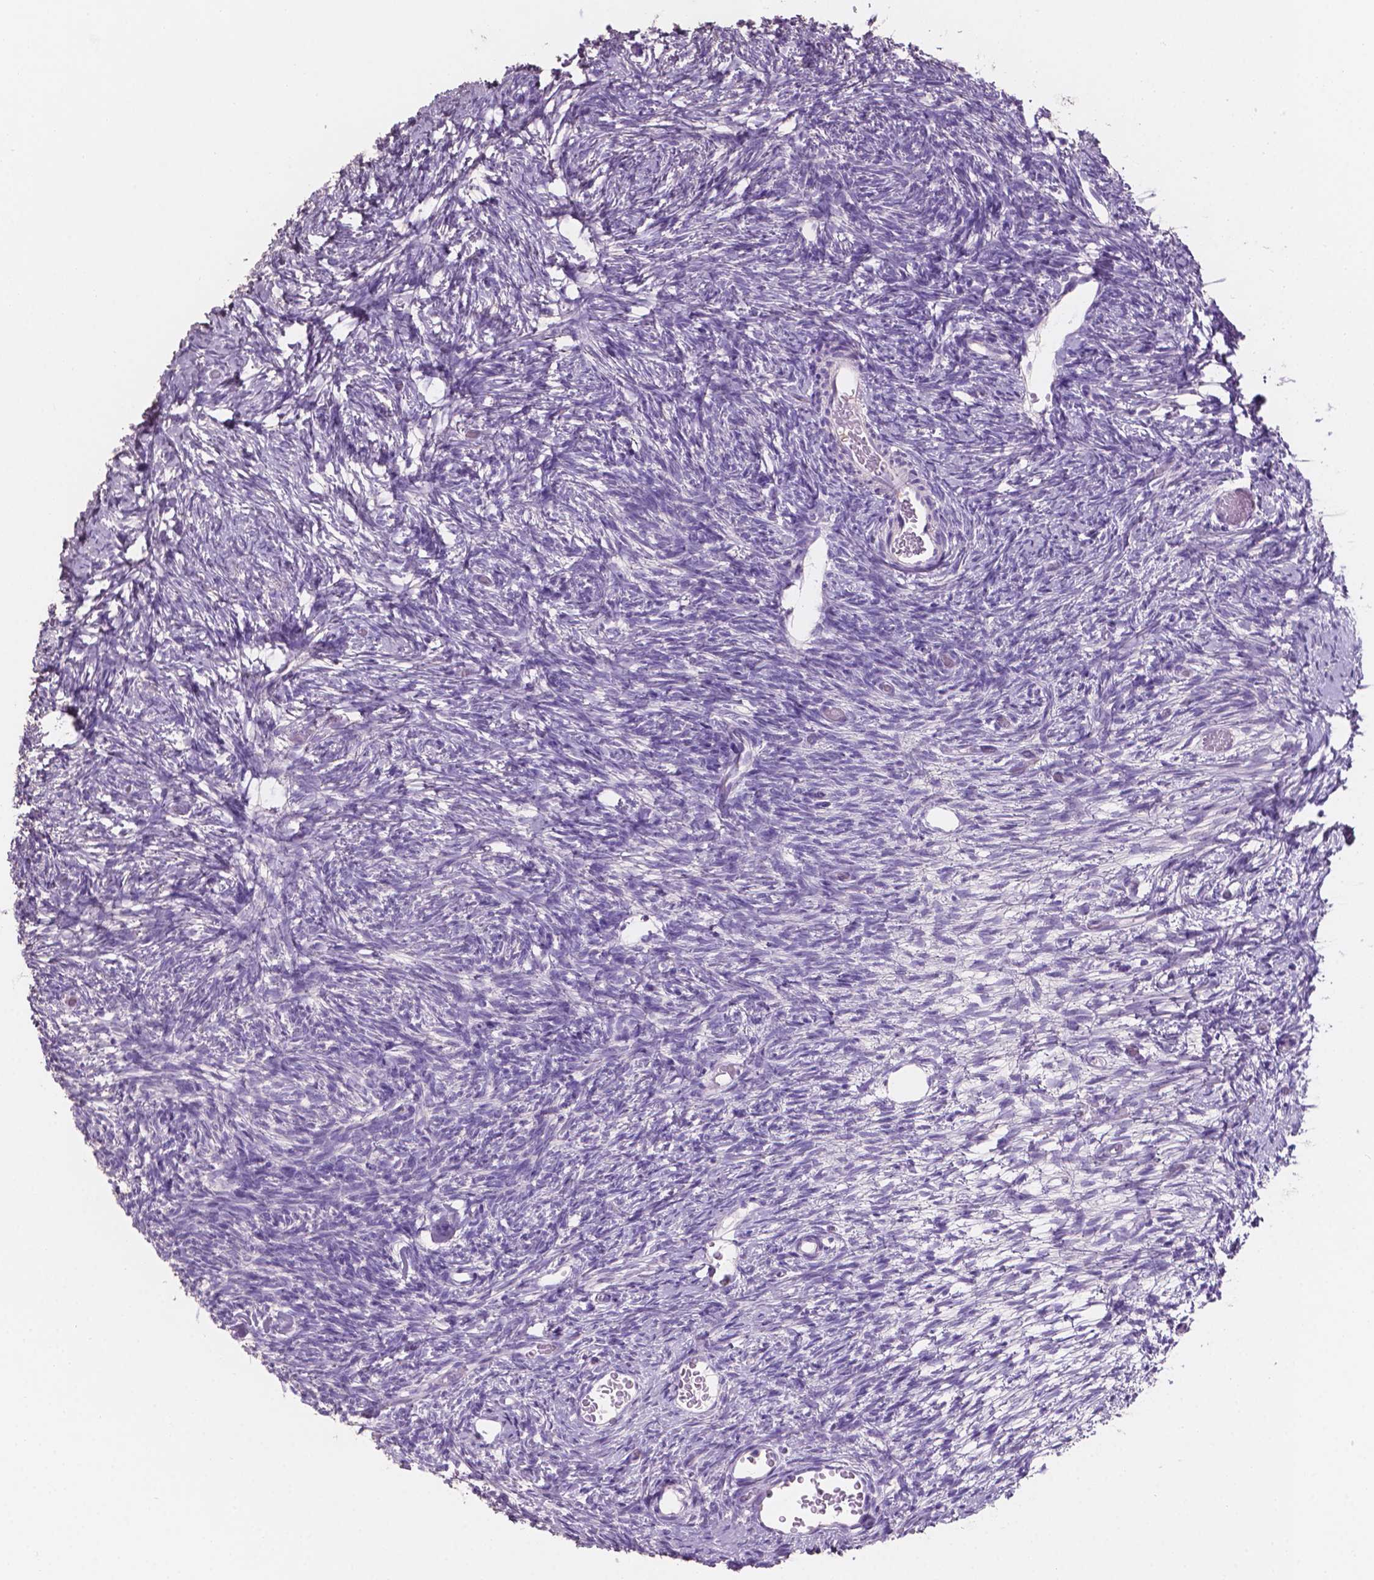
{"staining": {"intensity": "negative", "quantity": "none", "location": "none"}, "tissue": "ovary", "cell_type": "Follicle cells", "image_type": "normal", "snomed": [{"axis": "morphology", "description": "Normal tissue, NOS"}, {"axis": "topography", "description": "Ovary"}], "caption": "Human ovary stained for a protein using IHC reveals no positivity in follicle cells.", "gene": "SBSN", "patient": {"sex": "female", "age": 39}}